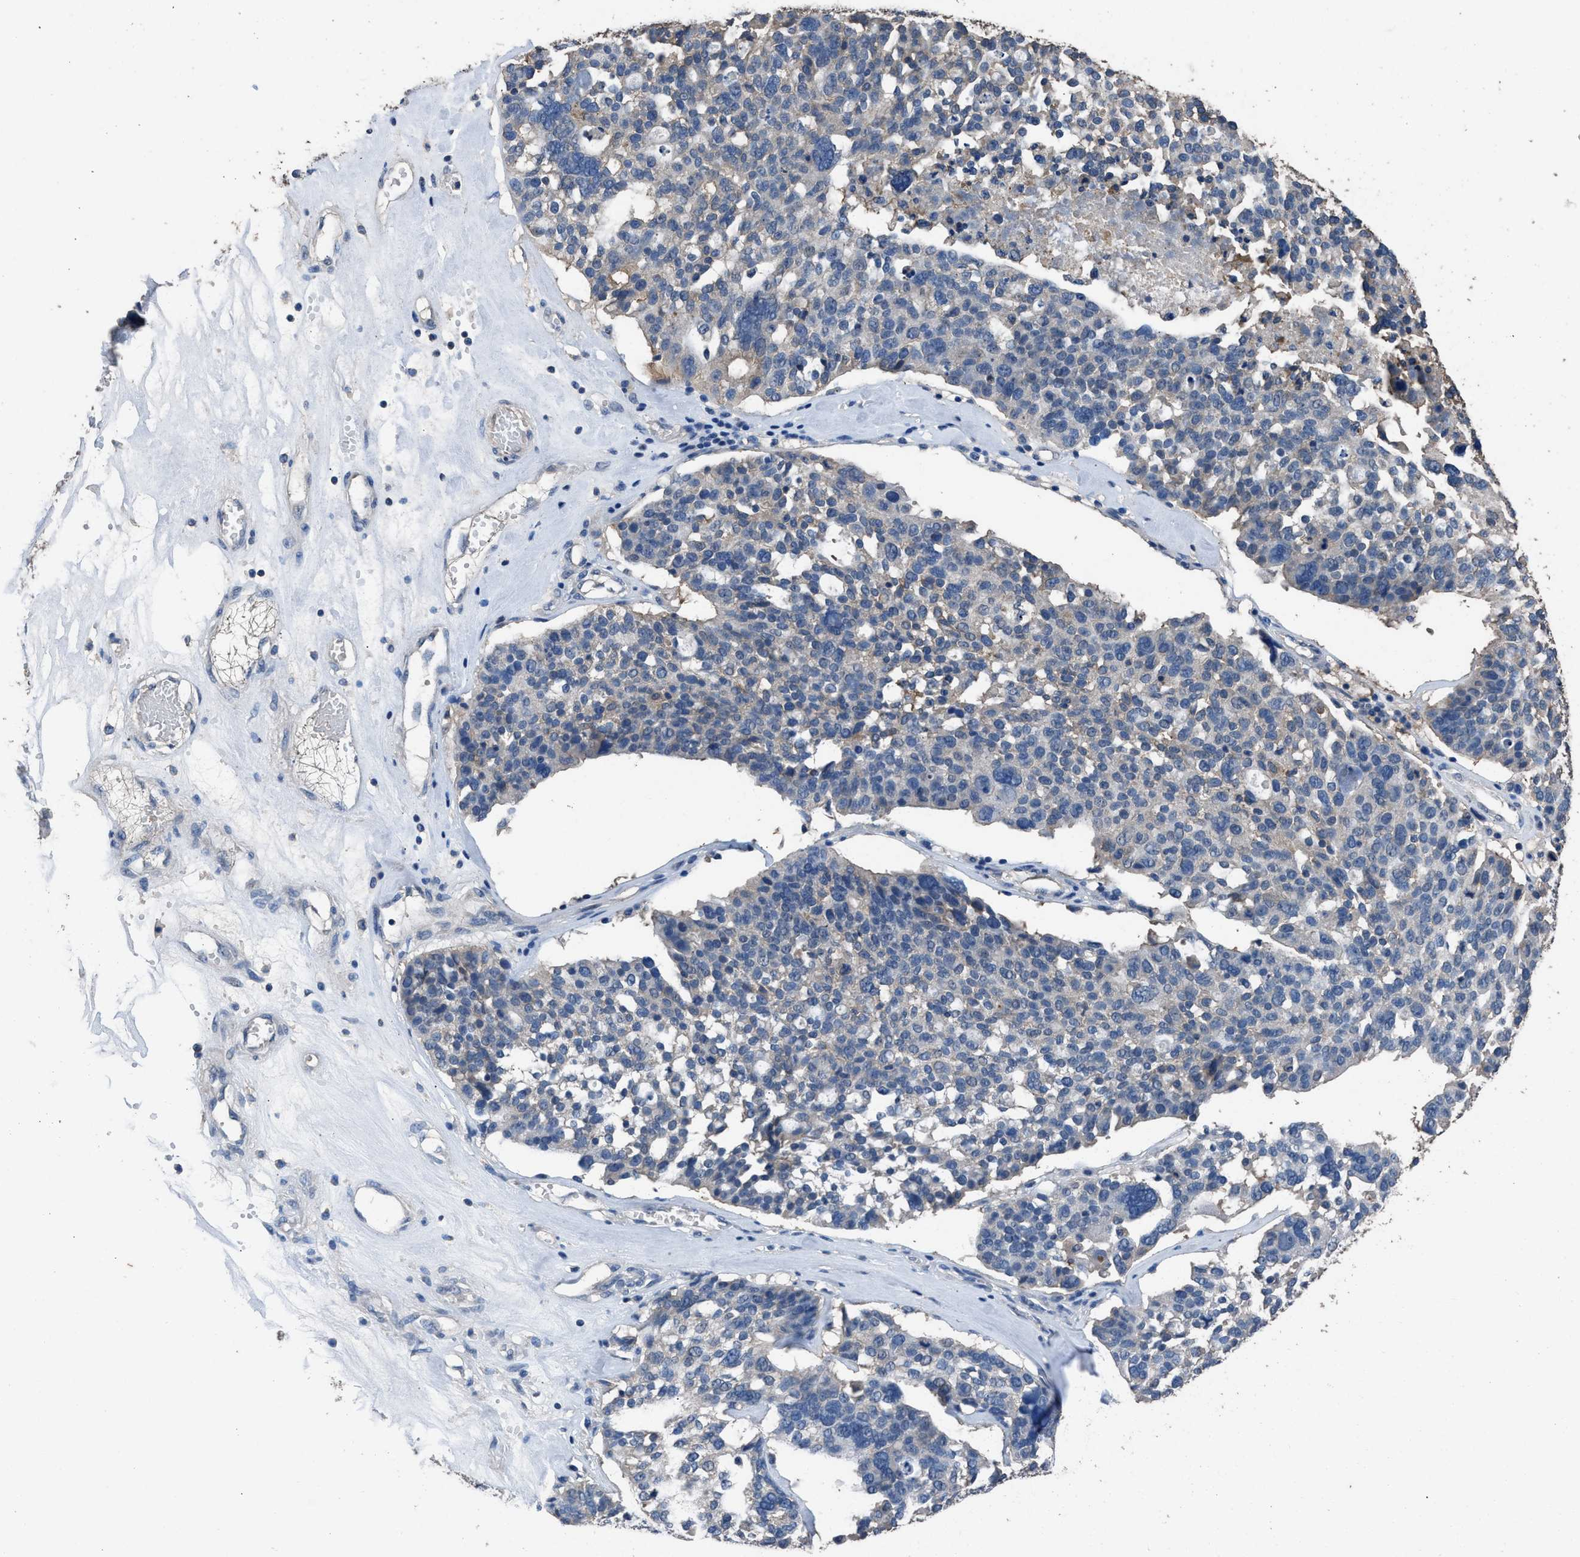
{"staining": {"intensity": "negative", "quantity": "none", "location": "none"}, "tissue": "ovarian cancer", "cell_type": "Tumor cells", "image_type": "cancer", "snomed": [{"axis": "morphology", "description": "Cystadenocarcinoma, serous, NOS"}, {"axis": "topography", "description": "Ovary"}], "caption": "Histopathology image shows no protein staining in tumor cells of ovarian cancer tissue.", "gene": "ITSN1", "patient": {"sex": "female", "age": 59}}